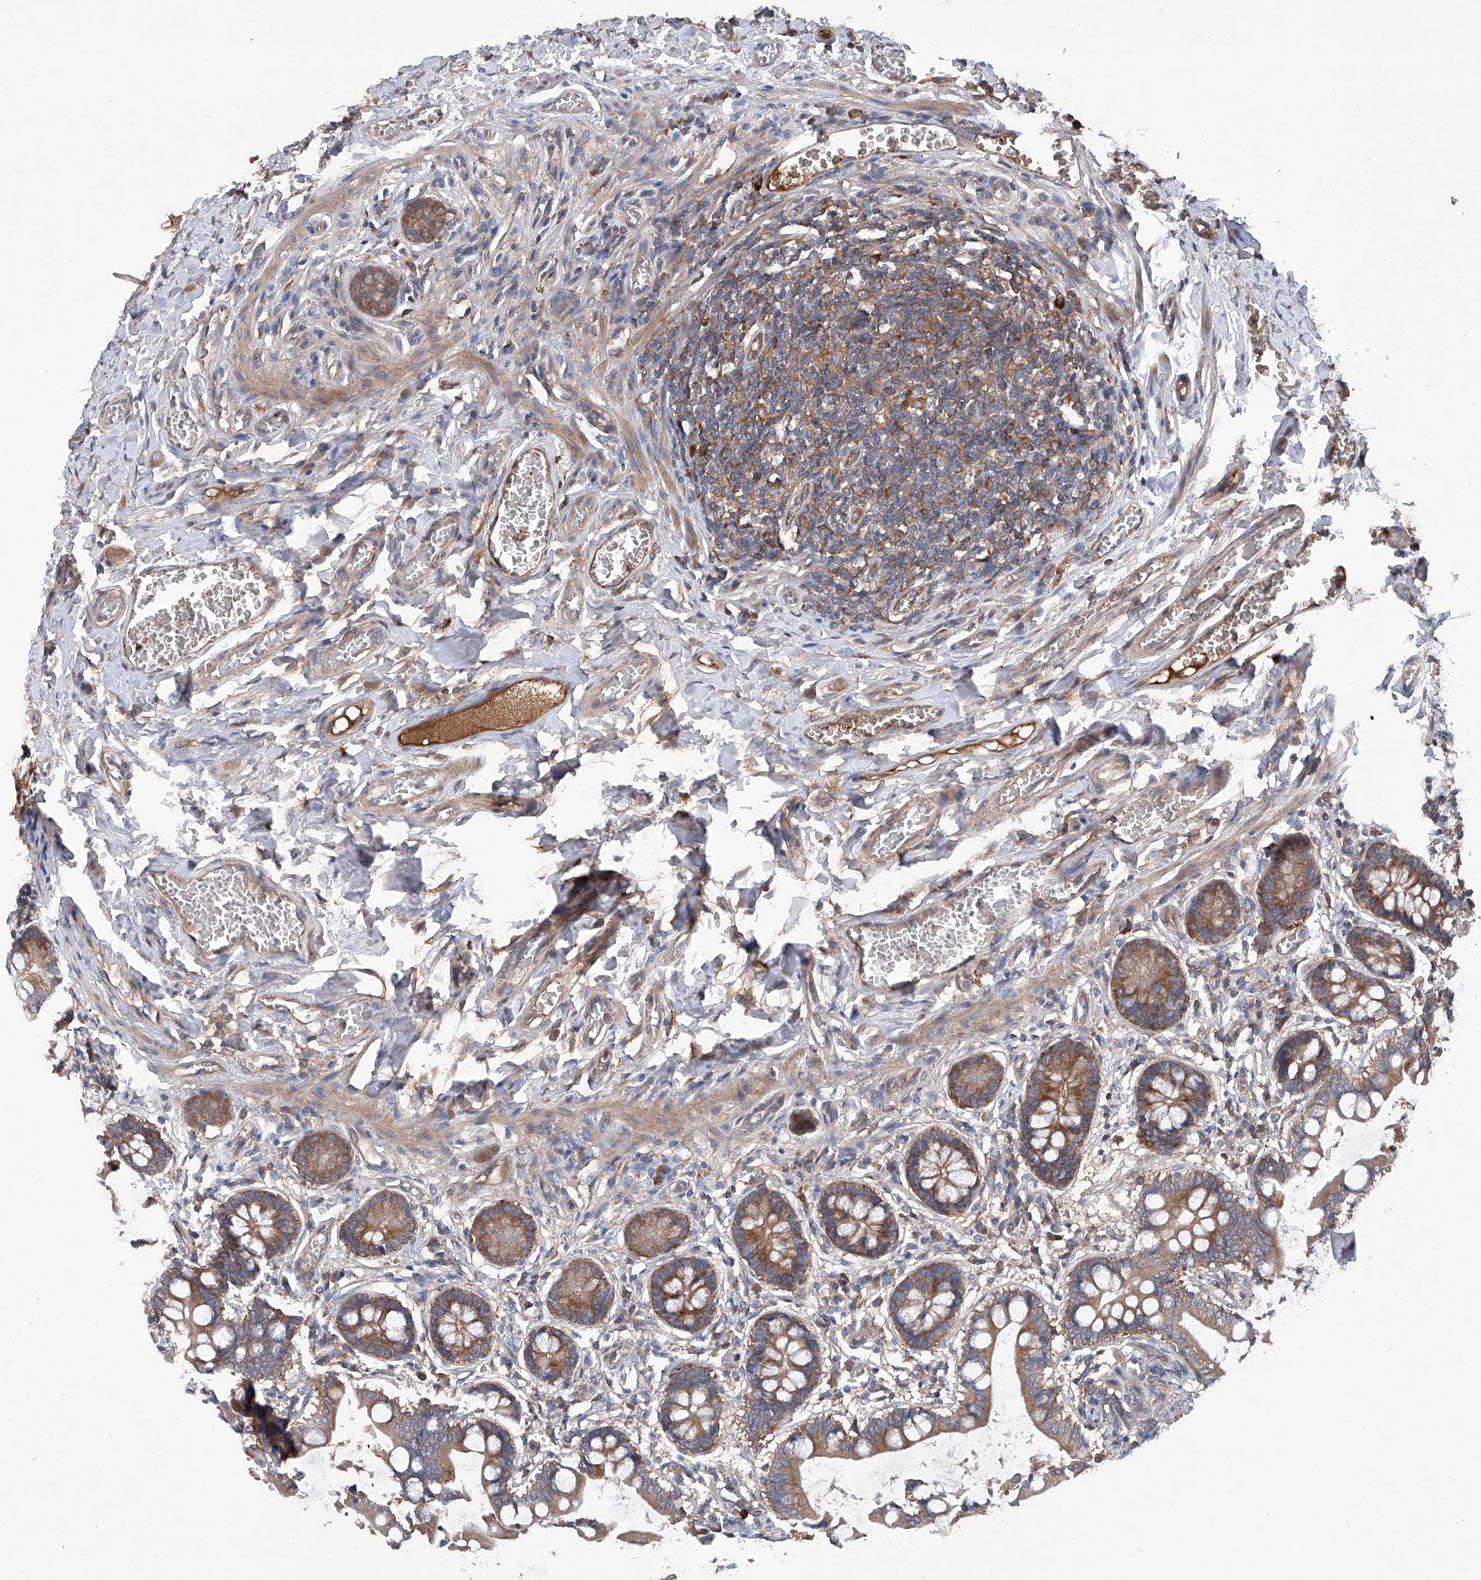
{"staining": {"intensity": "moderate", "quantity": ">75%", "location": "cytoplasmic/membranous"}, "tissue": "small intestine", "cell_type": "Glandular cells", "image_type": "normal", "snomed": [{"axis": "morphology", "description": "Normal tissue, NOS"}, {"axis": "topography", "description": "Small intestine"}], "caption": "Immunohistochemical staining of benign small intestine displays medium levels of moderate cytoplasmic/membranous expression in approximately >75% of glandular cells.", "gene": "ASCC3", "patient": {"sex": "male", "age": 52}}